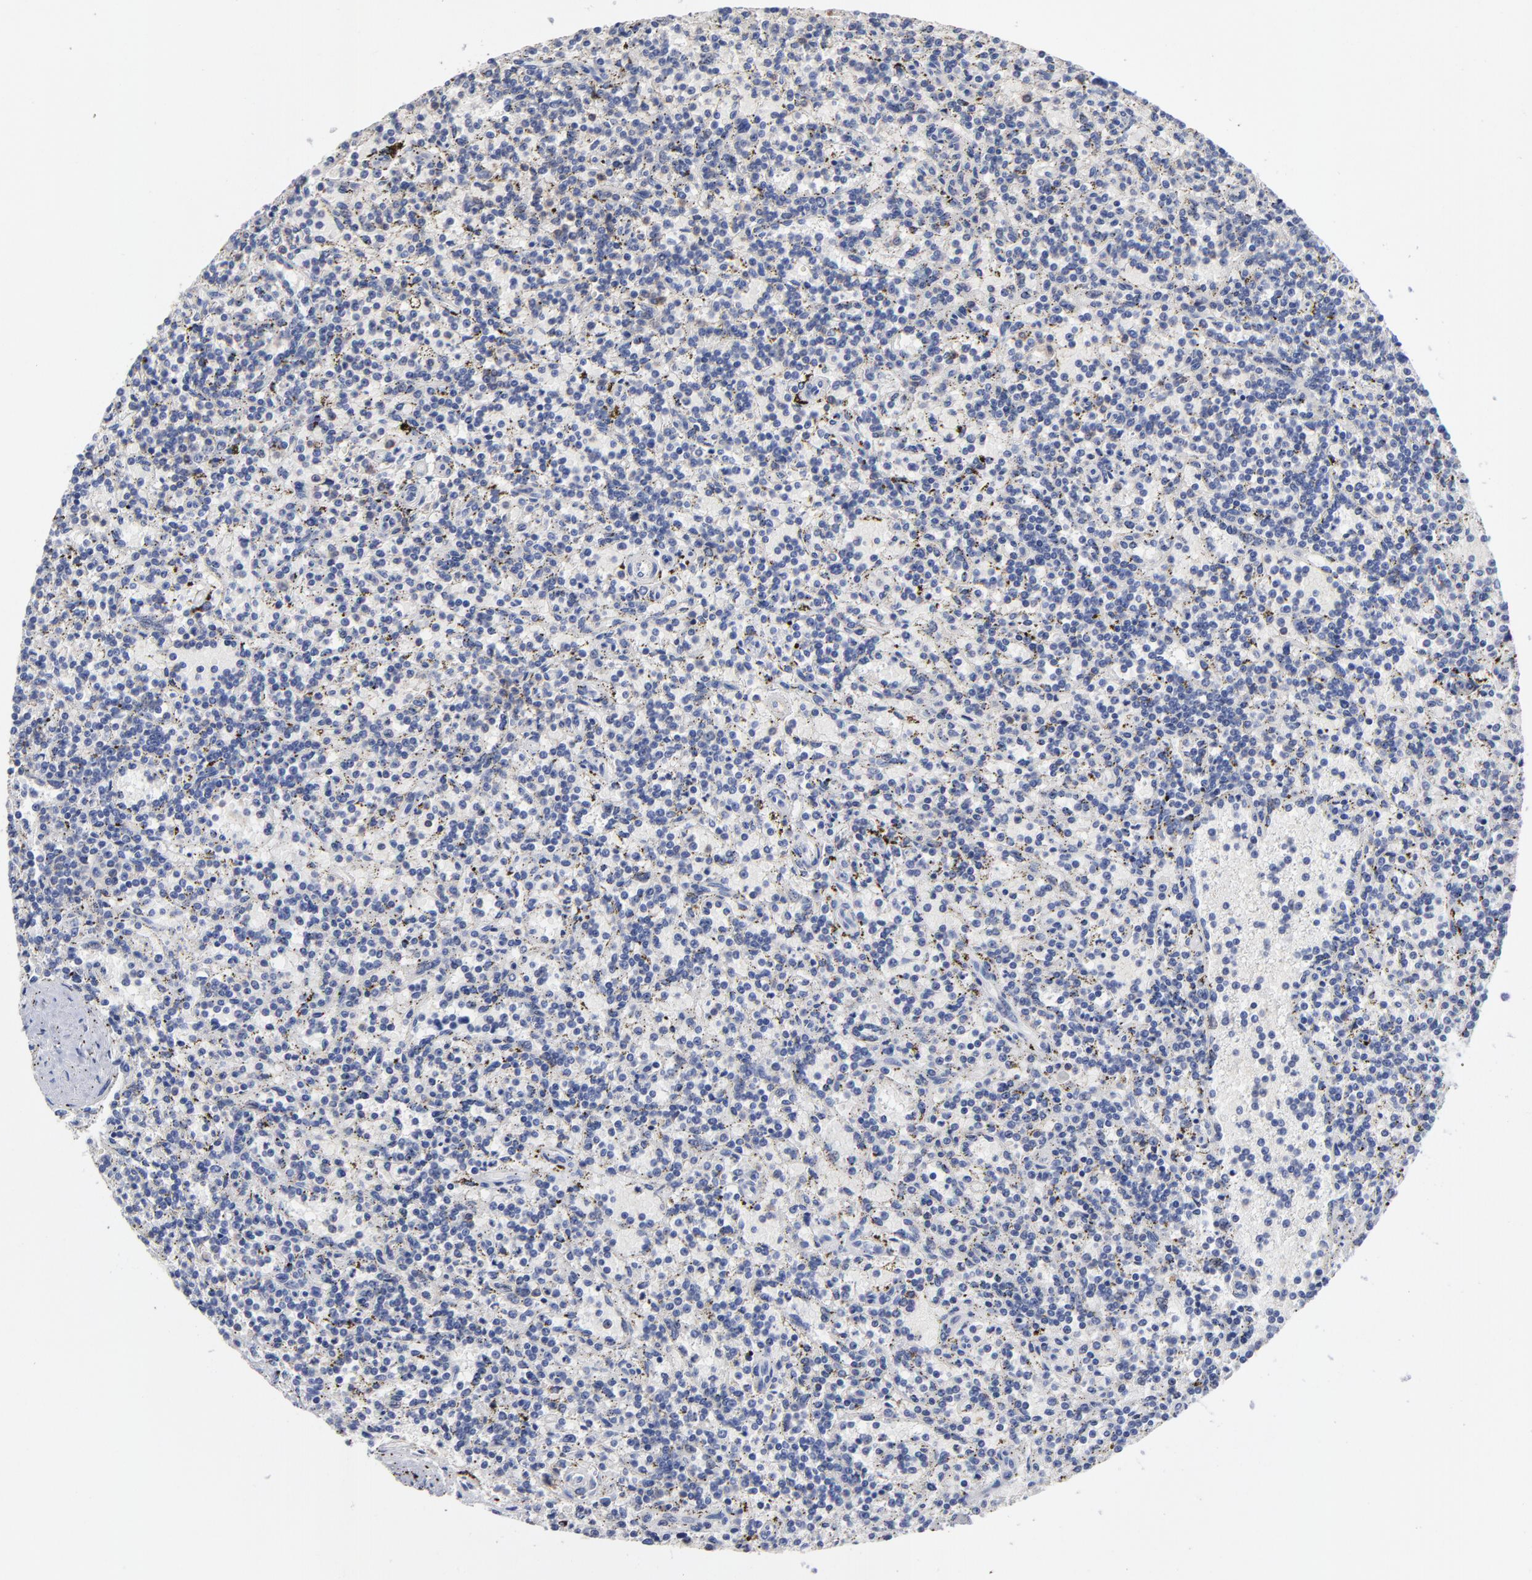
{"staining": {"intensity": "negative", "quantity": "none", "location": "none"}, "tissue": "lymphoma", "cell_type": "Tumor cells", "image_type": "cancer", "snomed": [{"axis": "morphology", "description": "Malignant lymphoma, non-Hodgkin's type, Low grade"}, {"axis": "topography", "description": "Spleen"}], "caption": "An immunohistochemistry (IHC) image of lymphoma is shown. There is no staining in tumor cells of lymphoma.", "gene": "TRAT1", "patient": {"sex": "male", "age": 73}}